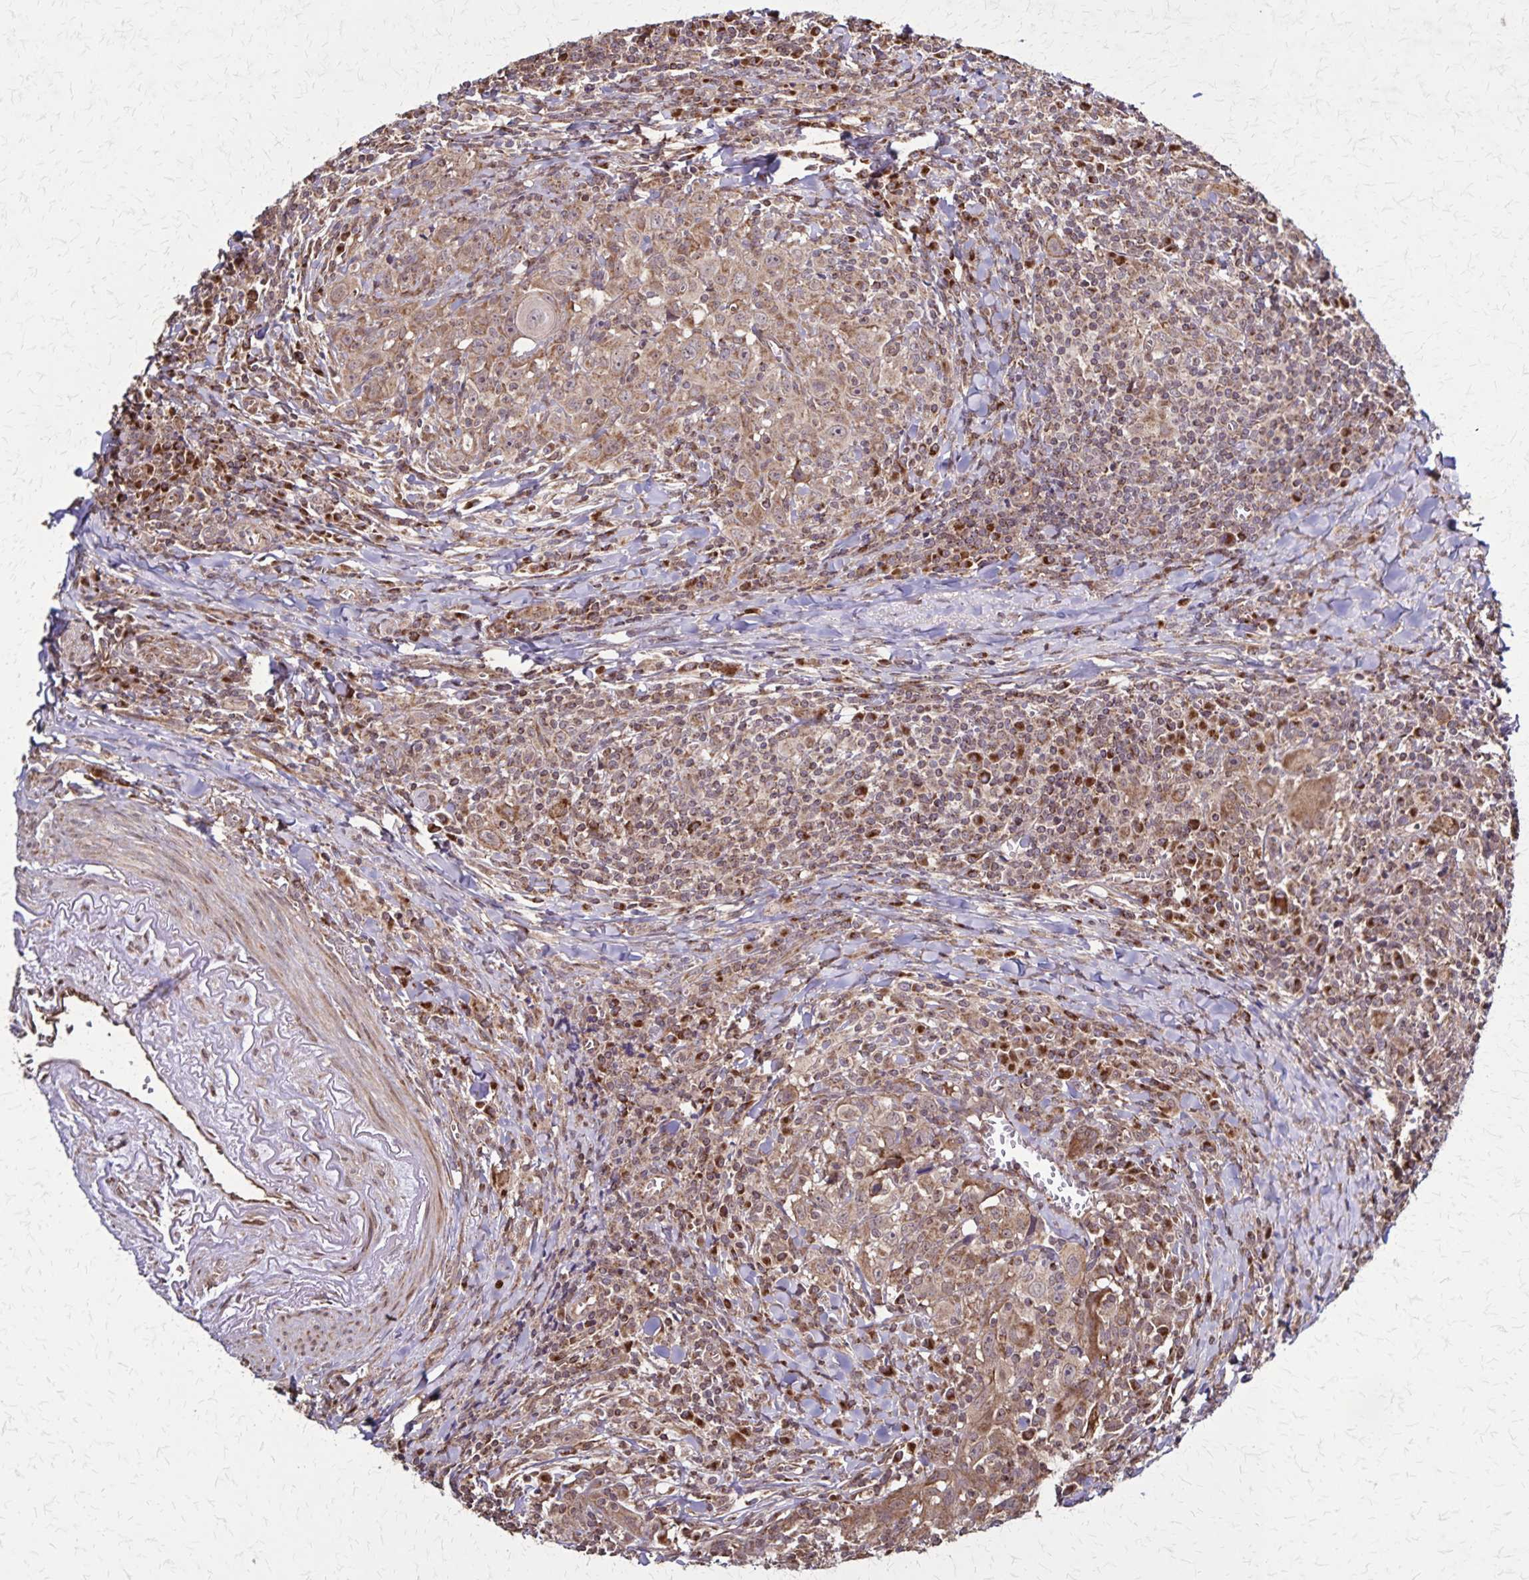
{"staining": {"intensity": "moderate", "quantity": ">75%", "location": "cytoplasmic/membranous,nuclear"}, "tissue": "head and neck cancer", "cell_type": "Tumor cells", "image_type": "cancer", "snomed": [{"axis": "morphology", "description": "Squamous cell carcinoma, NOS"}, {"axis": "topography", "description": "Head-Neck"}], "caption": "About >75% of tumor cells in head and neck squamous cell carcinoma show moderate cytoplasmic/membranous and nuclear protein expression as visualized by brown immunohistochemical staining.", "gene": "NFS1", "patient": {"sex": "female", "age": 95}}